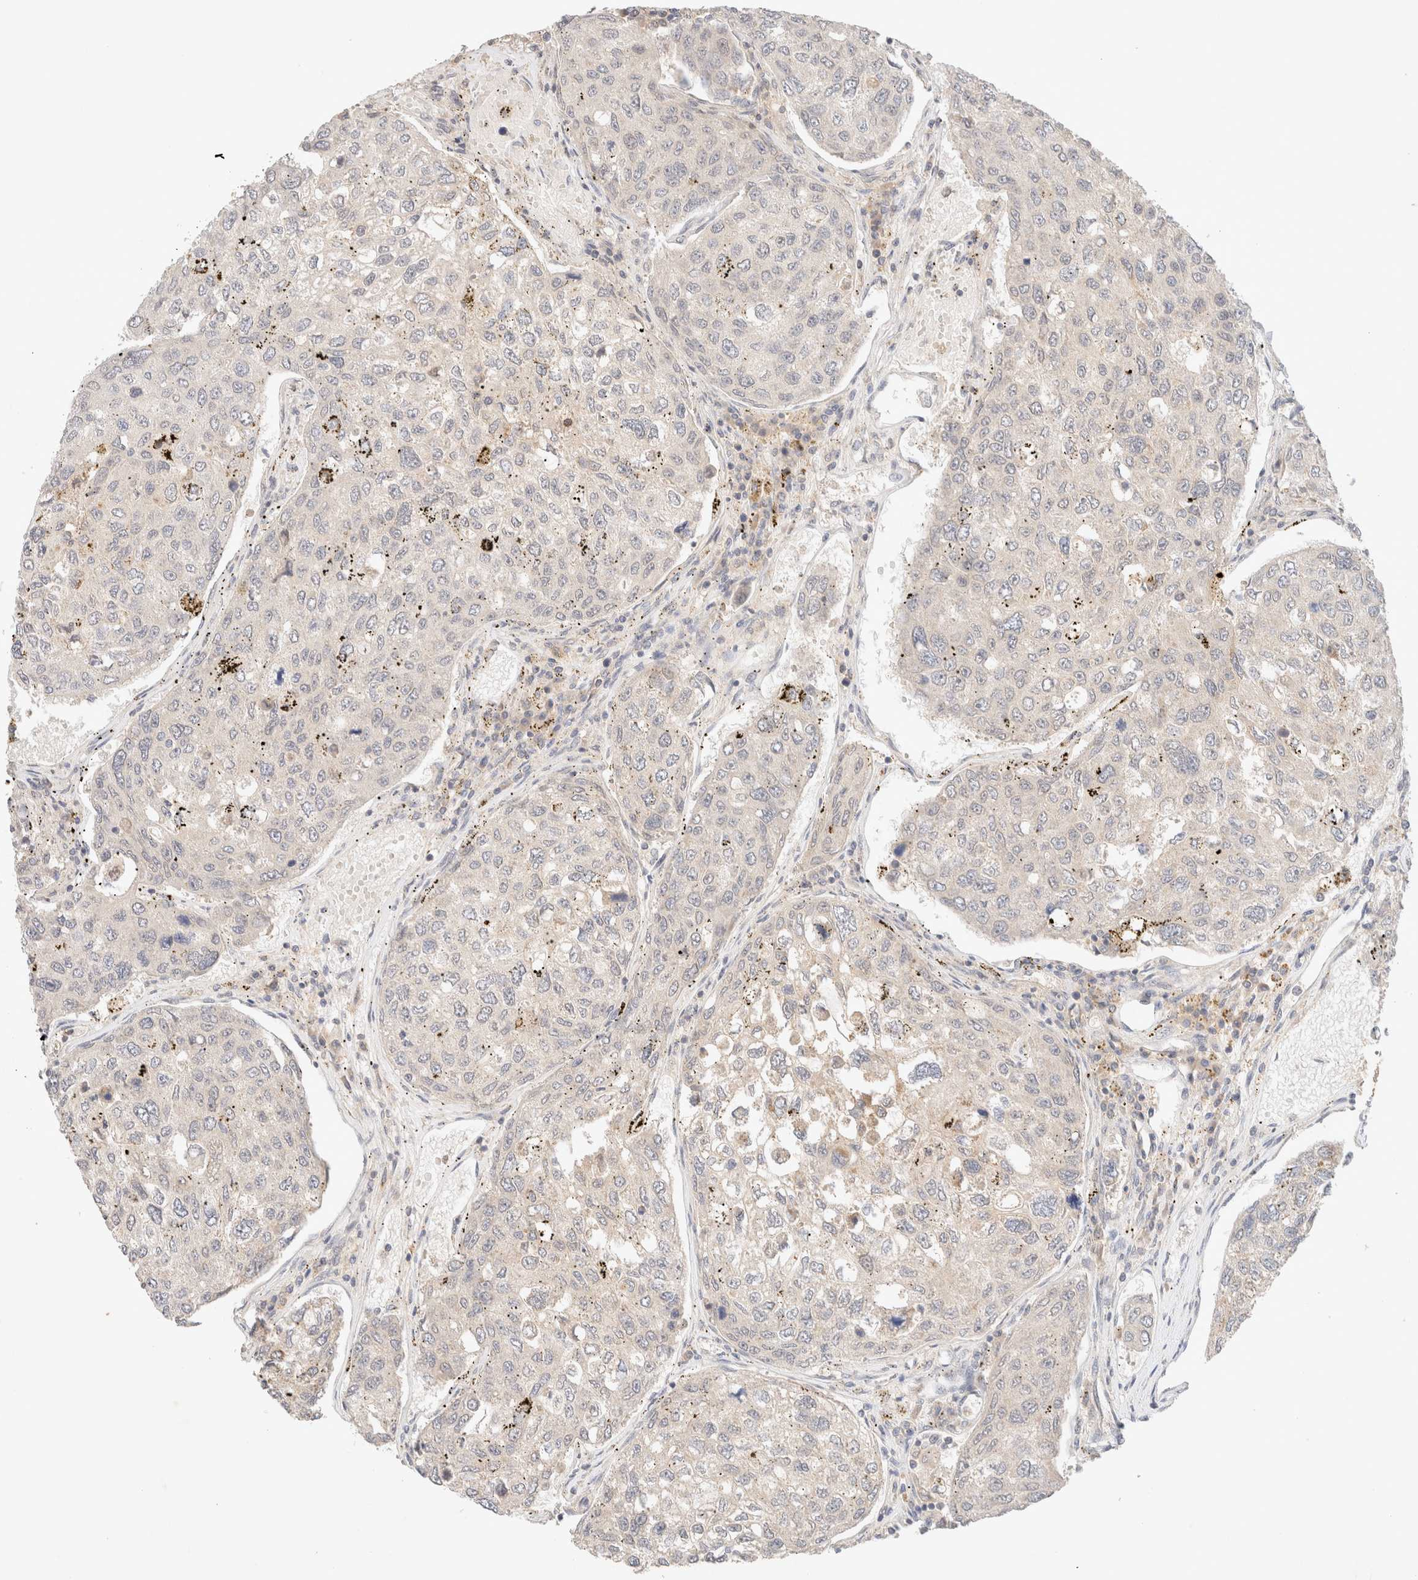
{"staining": {"intensity": "negative", "quantity": "none", "location": "none"}, "tissue": "urothelial cancer", "cell_type": "Tumor cells", "image_type": "cancer", "snomed": [{"axis": "morphology", "description": "Urothelial carcinoma, High grade"}, {"axis": "topography", "description": "Lymph node"}, {"axis": "topography", "description": "Urinary bladder"}], "caption": "Tumor cells are negative for protein expression in human high-grade urothelial carcinoma.", "gene": "SARM1", "patient": {"sex": "male", "age": 51}}